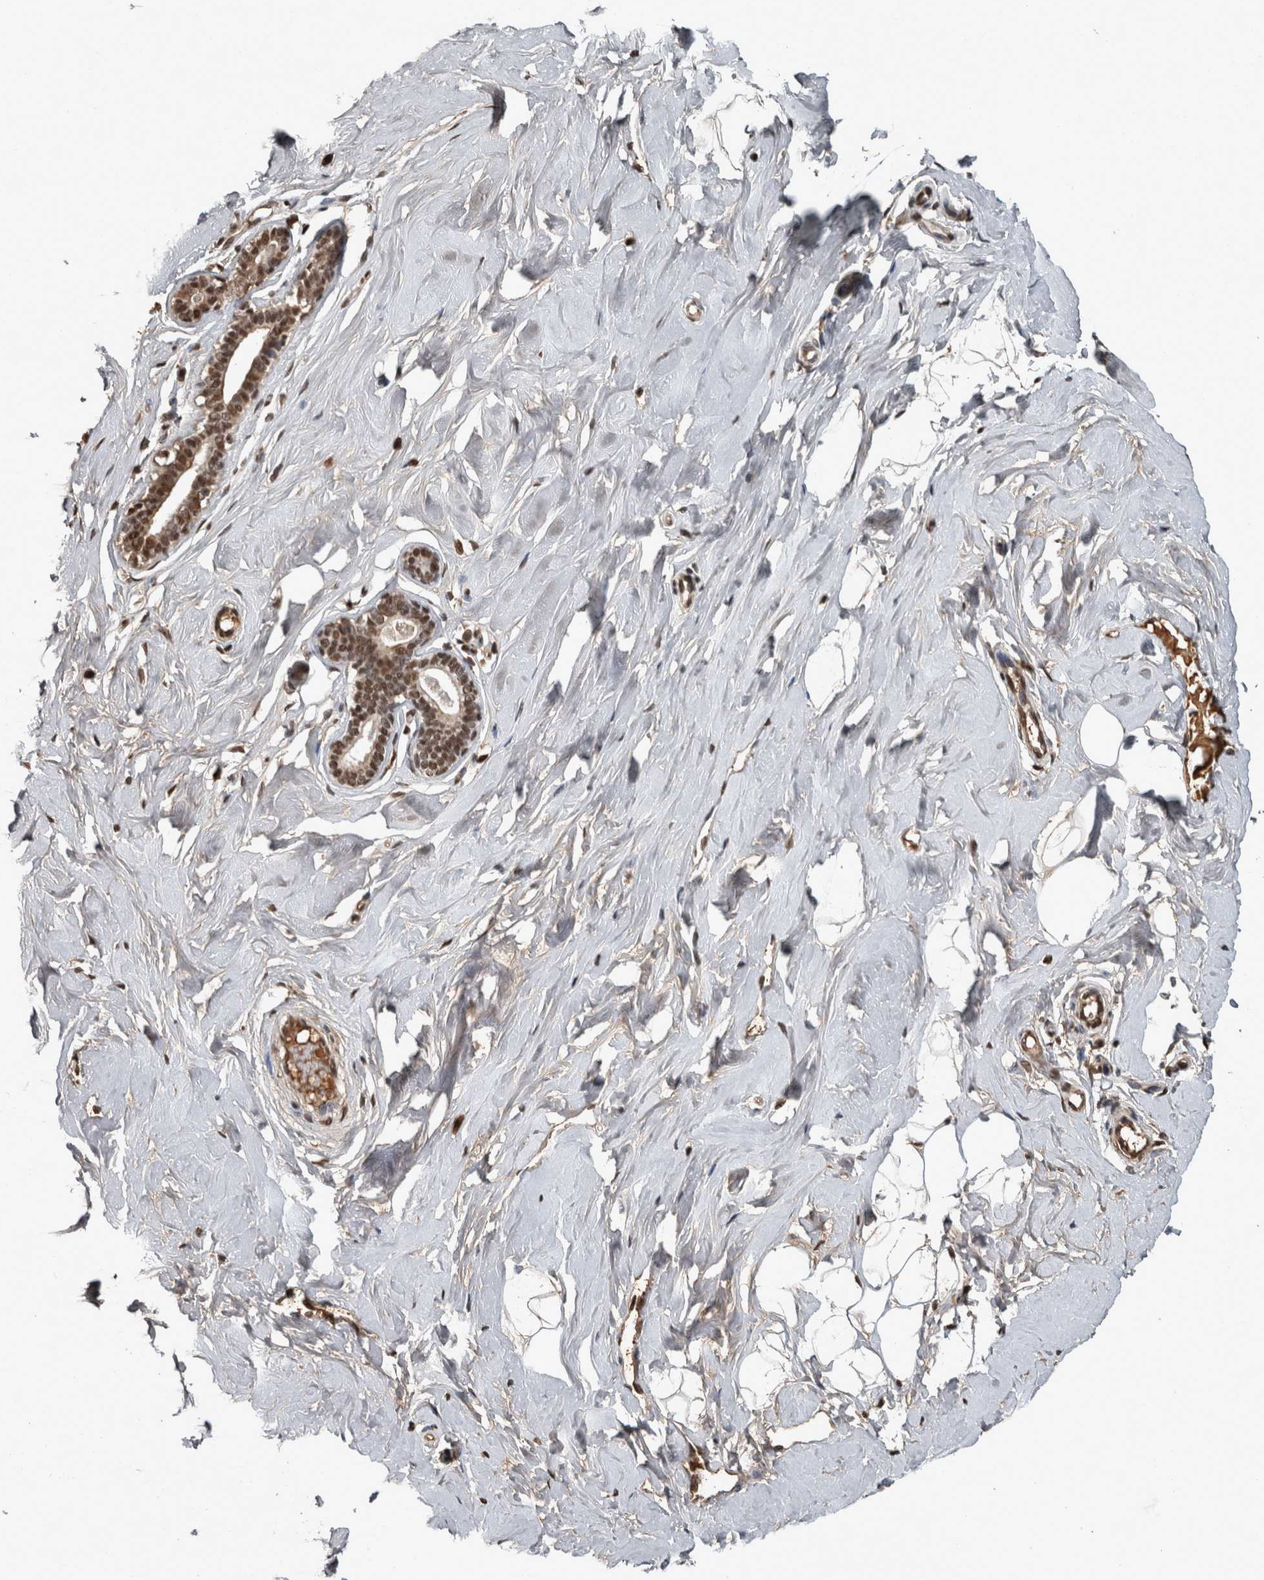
{"staining": {"intensity": "strong", "quantity": ">75%", "location": "nuclear"}, "tissue": "breast", "cell_type": "Adipocytes", "image_type": "normal", "snomed": [{"axis": "morphology", "description": "Normal tissue, NOS"}, {"axis": "topography", "description": "Breast"}], "caption": "Immunohistochemistry photomicrograph of normal human breast stained for a protein (brown), which displays high levels of strong nuclear expression in approximately >75% of adipocytes.", "gene": "TGS1", "patient": {"sex": "female", "age": 23}}